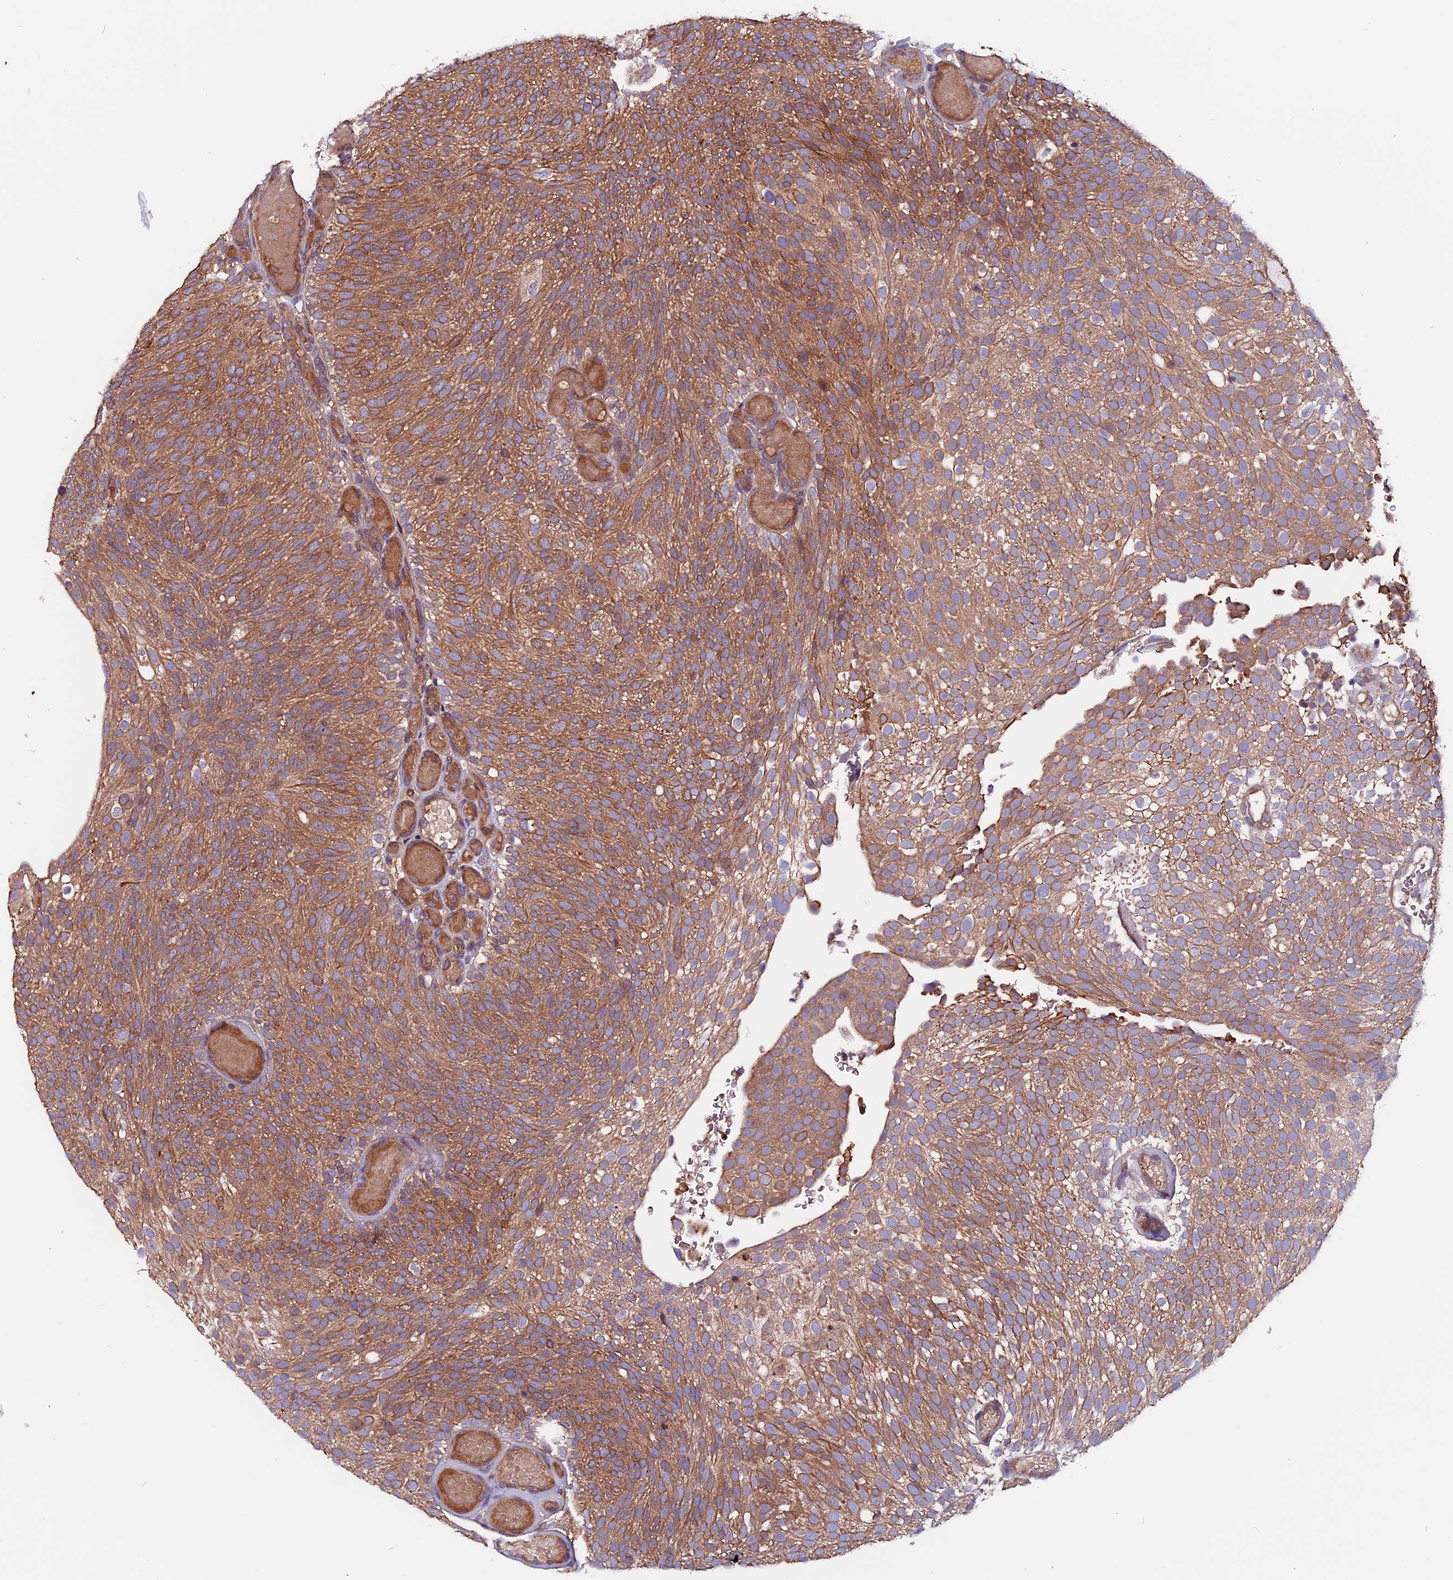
{"staining": {"intensity": "moderate", "quantity": ">75%", "location": "cytoplasmic/membranous"}, "tissue": "urothelial cancer", "cell_type": "Tumor cells", "image_type": "cancer", "snomed": [{"axis": "morphology", "description": "Urothelial carcinoma, Low grade"}, {"axis": "topography", "description": "Urinary bladder"}], "caption": "A photomicrograph of human urothelial carcinoma (low-grade) stained for a protein reveals moderate cytoplasmic/membranous brown staining in tumor cells.", "gene": "ZNF598", "patient": {"sex": "male", "age": 78}}